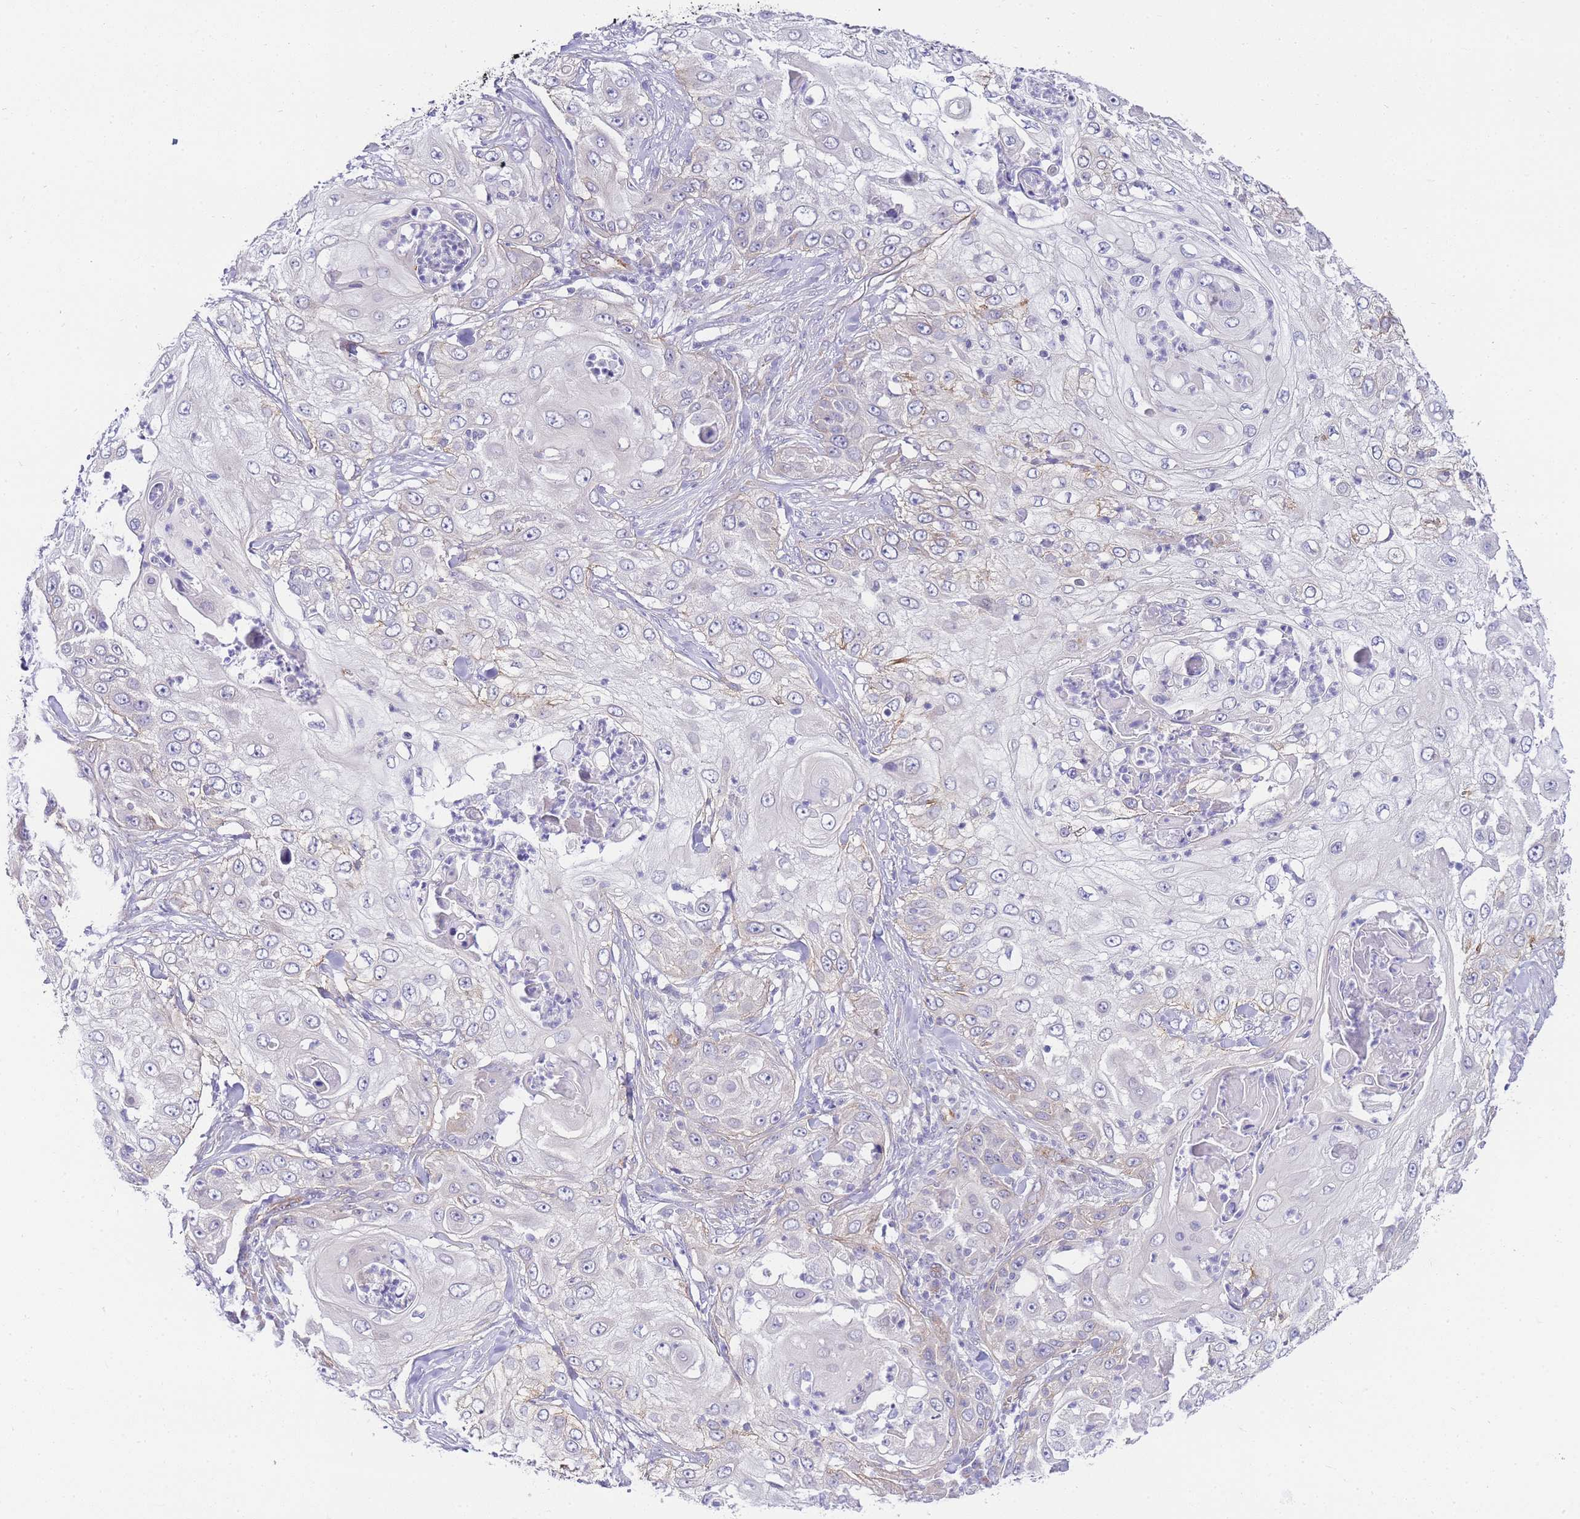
{"staining": {"intensity": "negative", "quantity": "none", "location": "none"}, "tissue": "skin cancer", "cell_type": "Tumor cells", "image_type": "cancer", "snomed": [{"axis": "morphology", "description": "Squamous cell carcinoma, NOS"}, {"axis": "topography", "description": "Skin"}], "caption": "Skin squamous cell carcinoma was stained to show a protein in brown. There is no significant staining in tumor cells. Nuclei are stained in blue.", "gene": "PDCD7", "patient": {"sex": "female", "age": 44}}